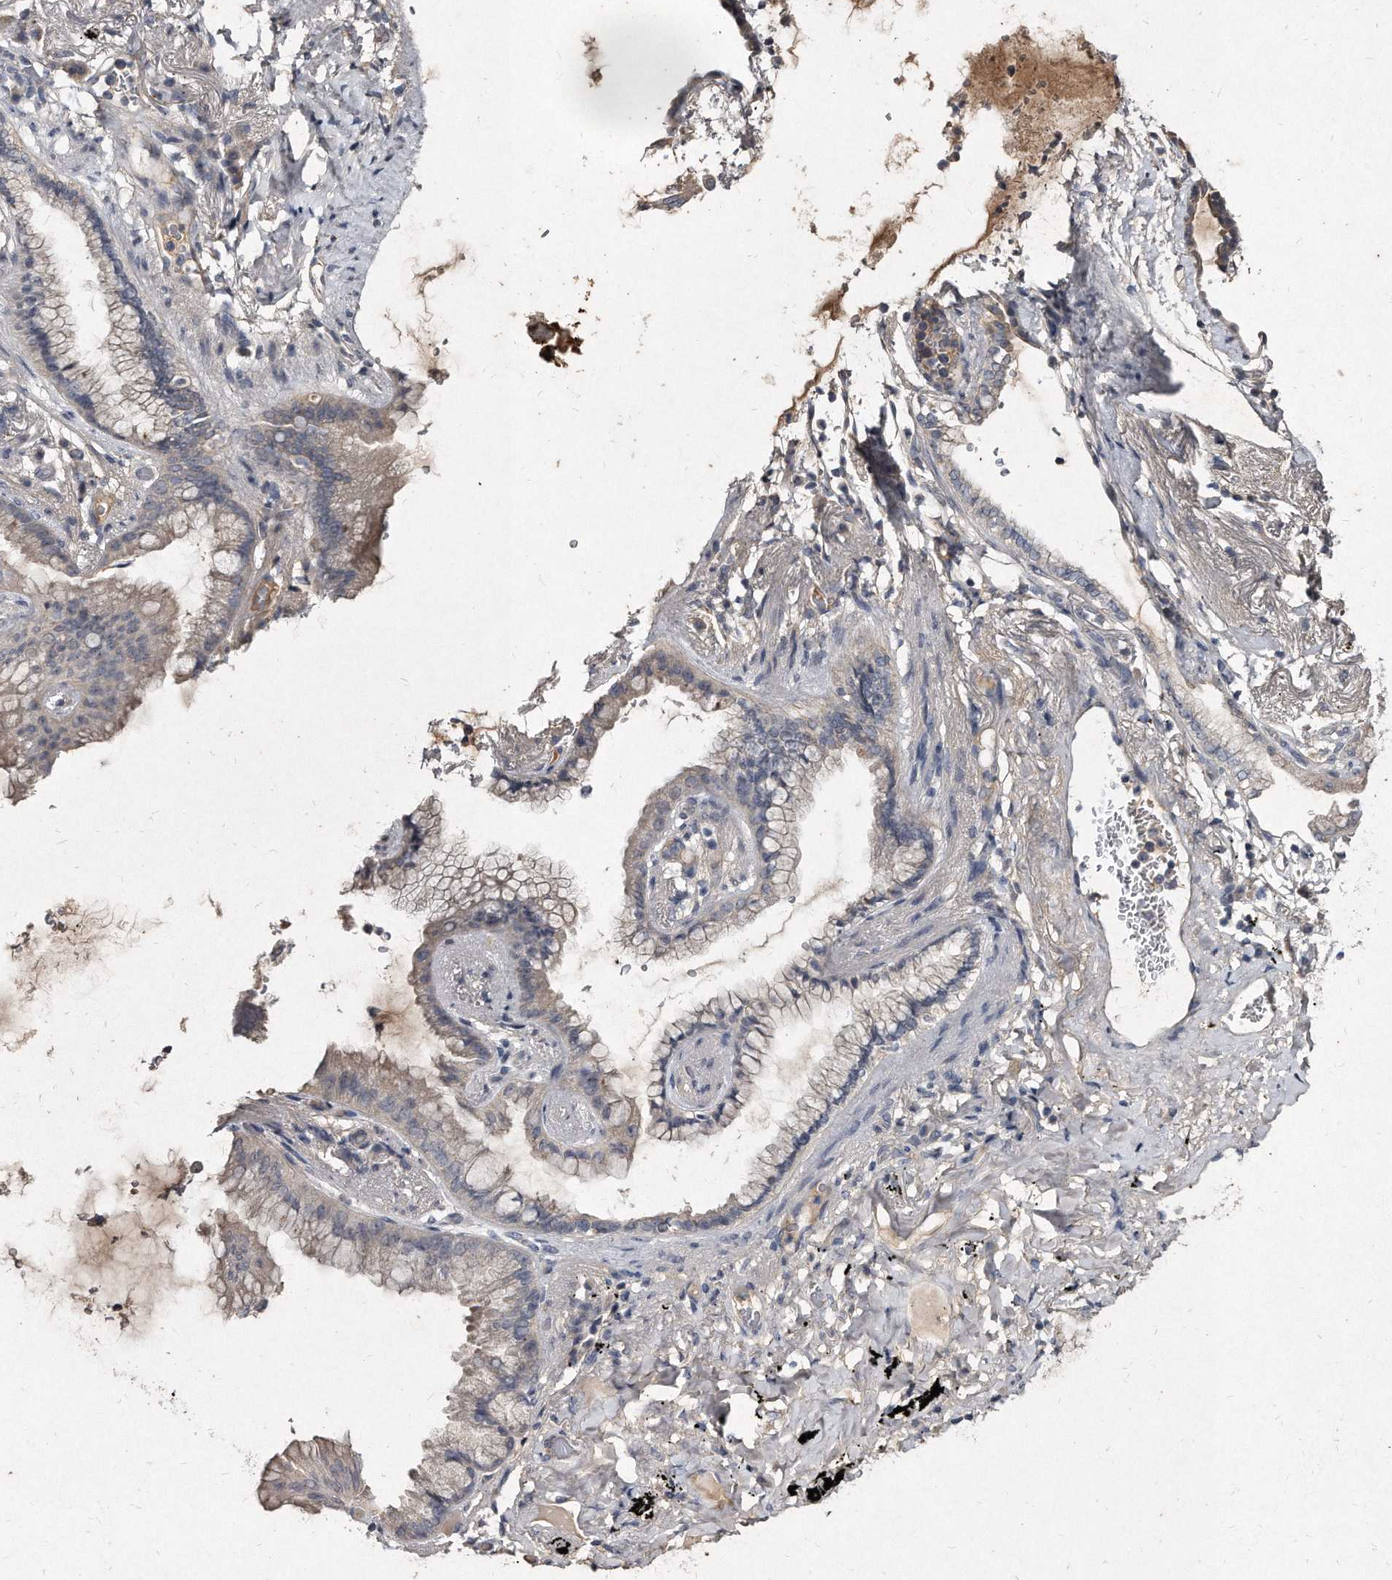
{"staining": {"intensity": "weak", "quantity": "<25%", "location": "cytoplasmic/membranous"}, "tissue": "lung cancer", "cell_type": "Tumor cells", "image_type": "cancer", "snomed": [{"axis": "morphology", "description": "Adenocarcinoma, NOS"}, {"axis": "topography", "description": "Lung"}], "caption": "High power microscopy micrograph of an IHC micrograph of lung adenocarcinoma, revealing no significant positivity in tumor cells.", "gene": "KLHDC3", "patient": {"sex": "female", "age": 70}}